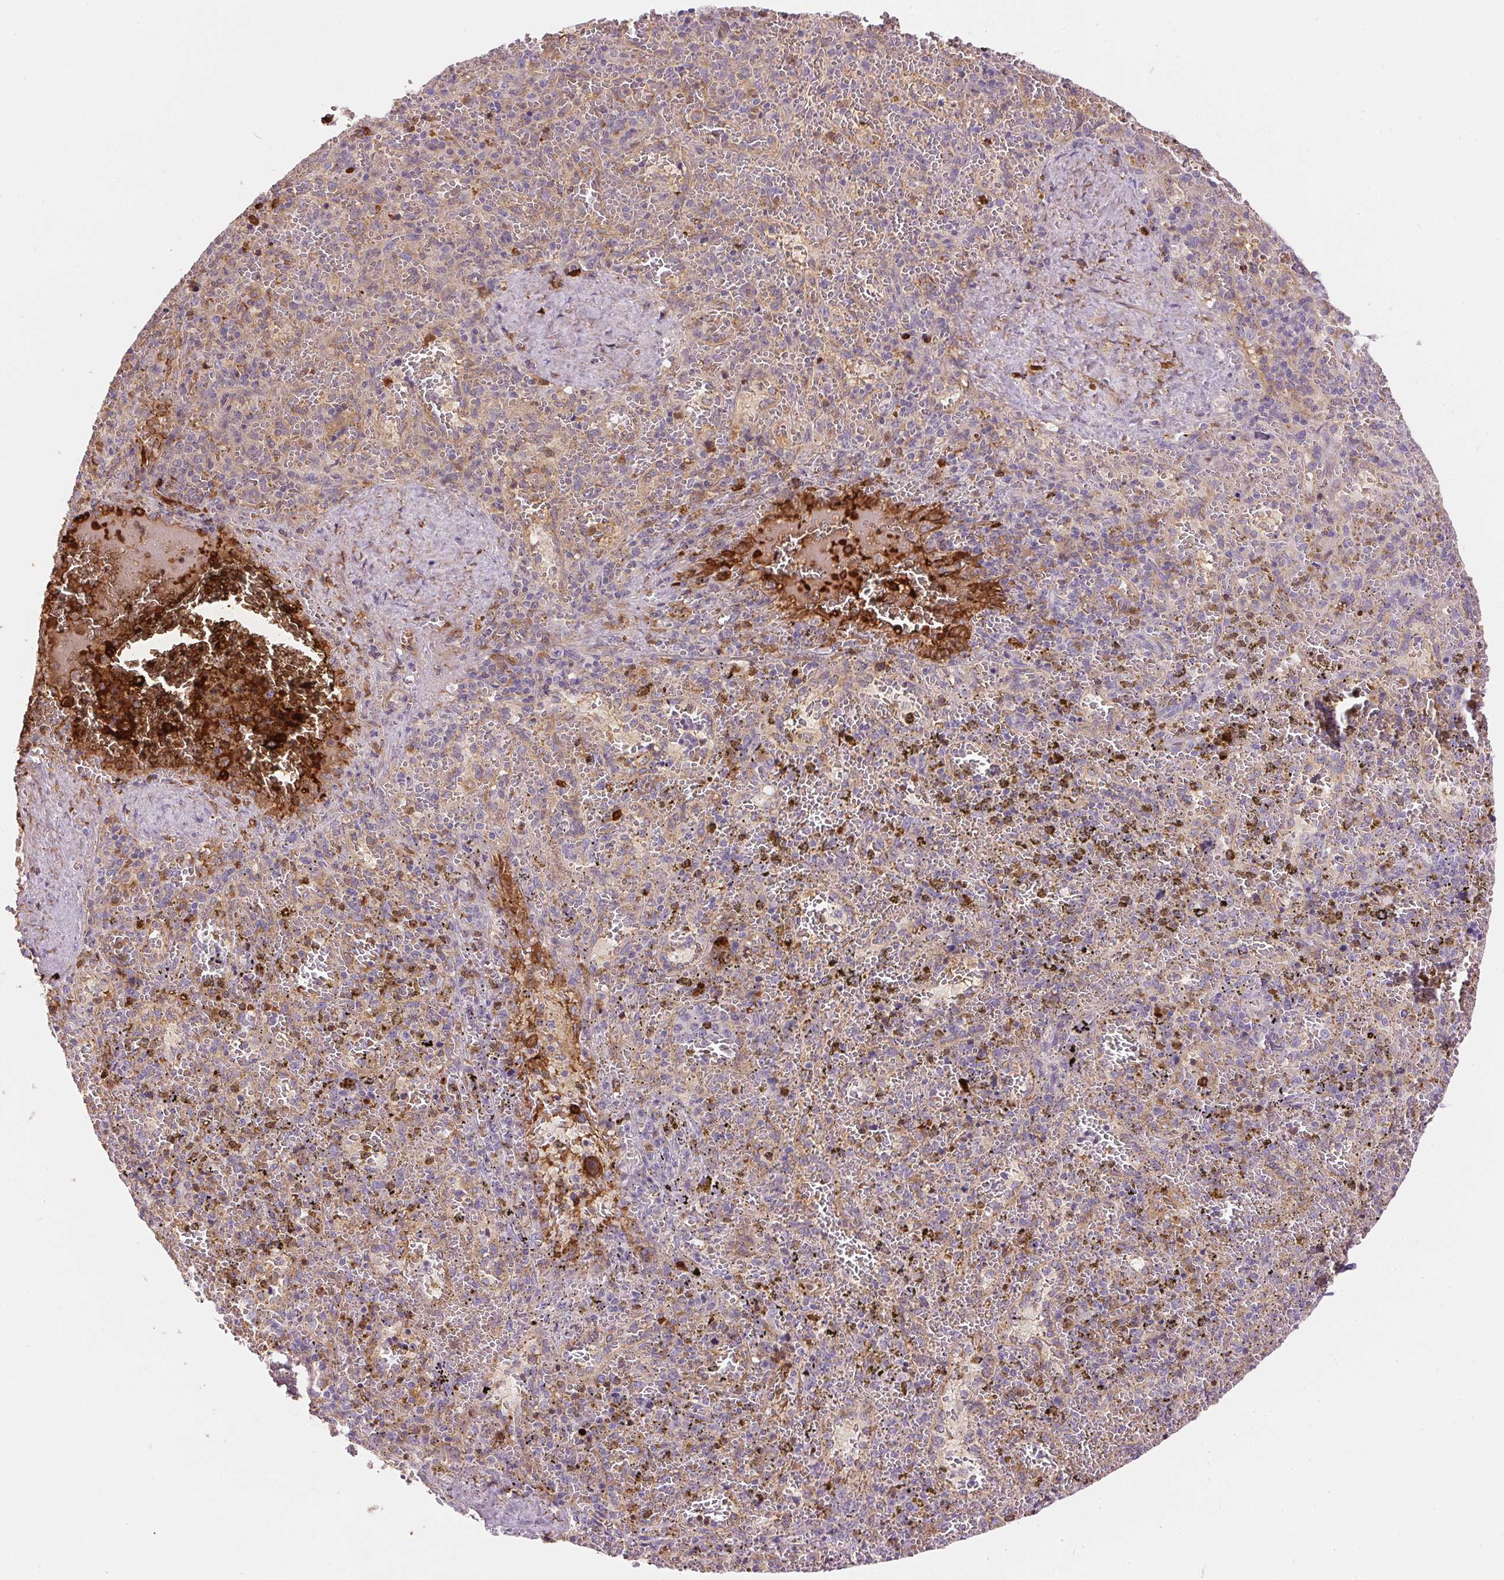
{"staining": {"intensity": "weak", "quantity": "<25%", "location": "cytoplasmic/membranous,nuclear"}, "tissue": "spleen", "cell_type": "Cells in red pulp", "image_type": "normal", "snomed": [{"axis": "morphology", "description": "Normal tissue, NOS"}, {"axis": "topography", "description": "Spleen"}], "caption": "Micrograph shows no protein positivity in cells in red pulp of normal spleen.", "gene": "ORM1", "patient": {"sex": "female", "age": 50}}